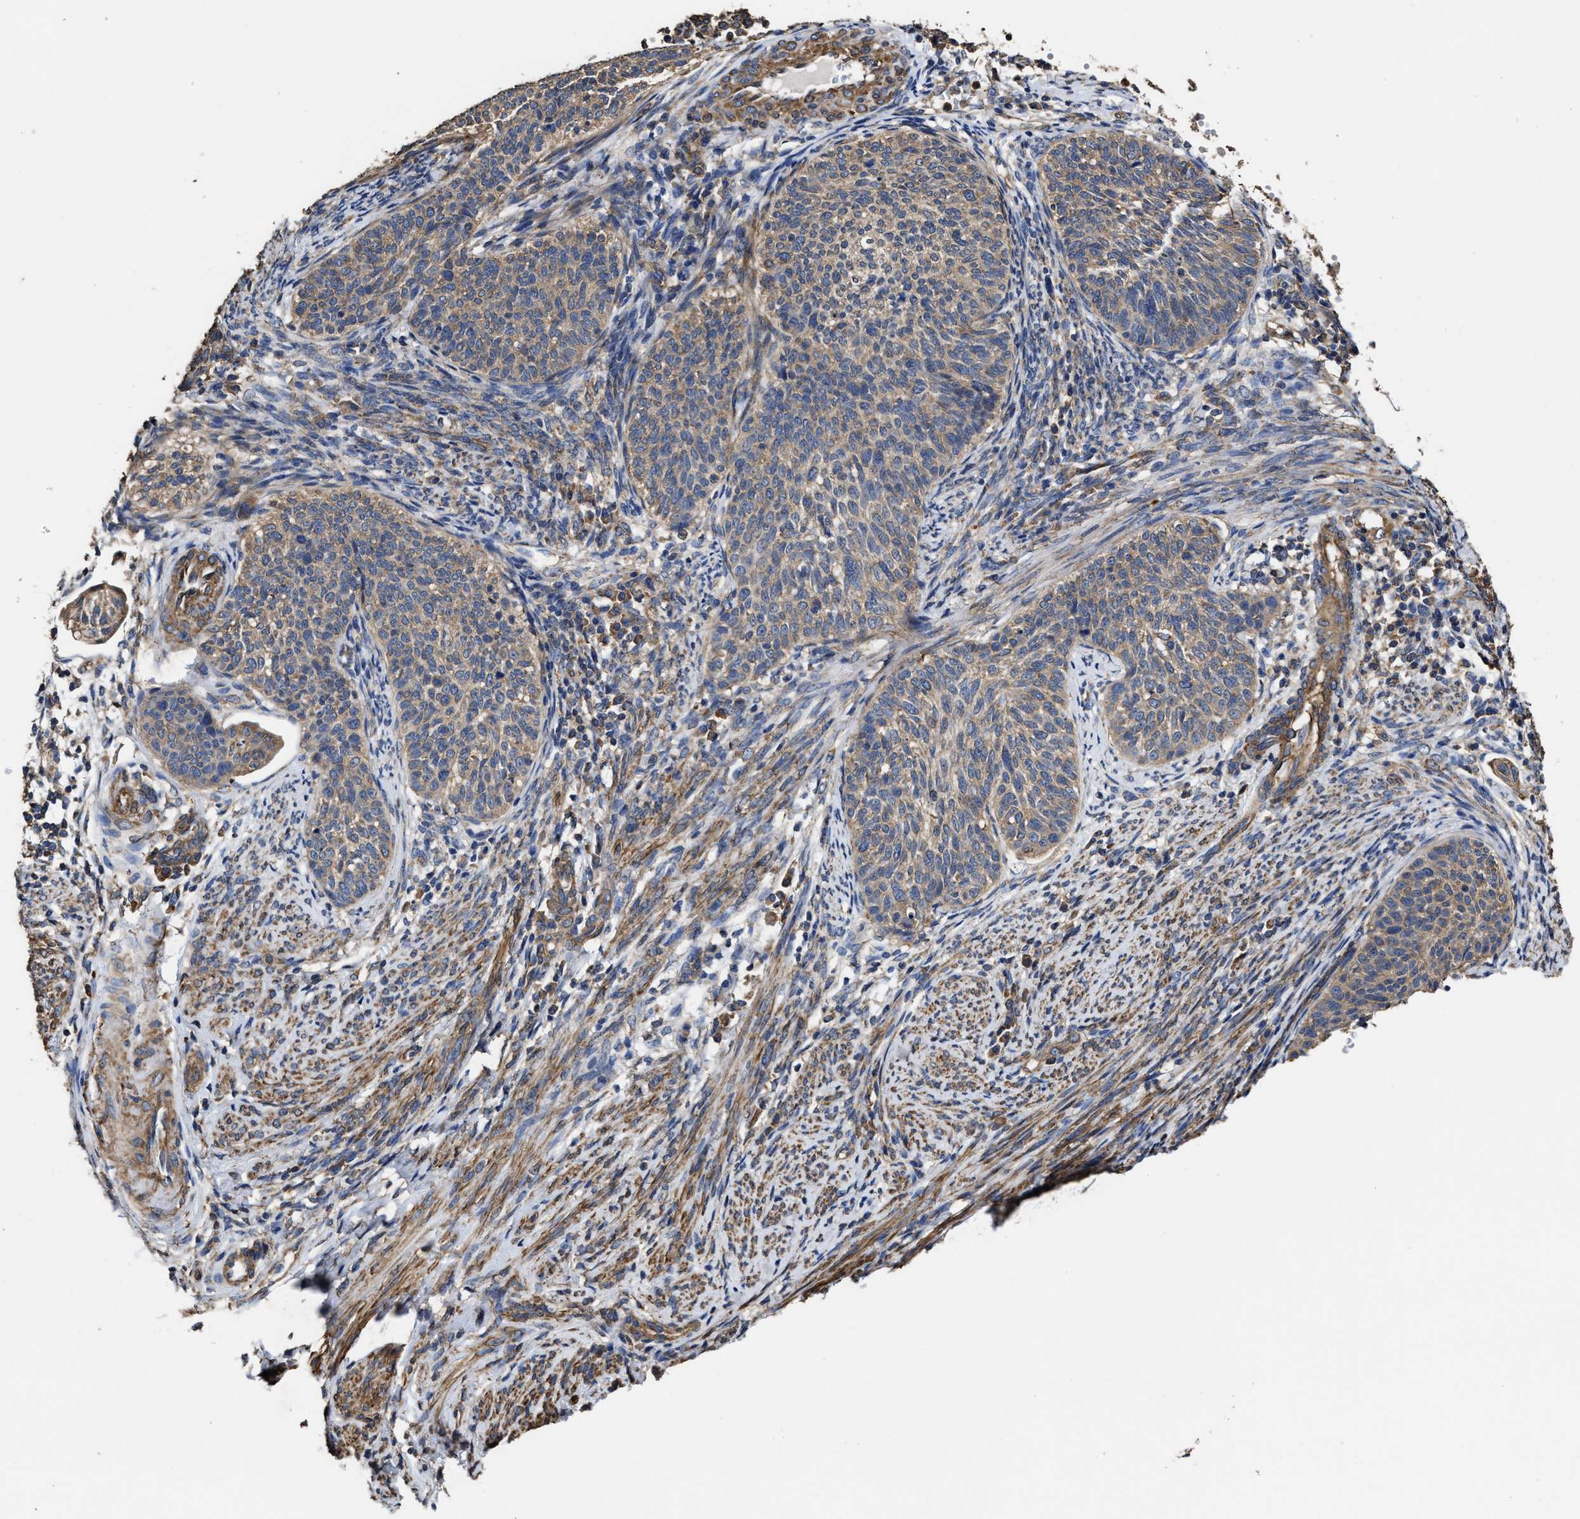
{"staining": {"intensity": "weak", "quantity": ">75%", "location": "cytoplasmic/membranous"}, "tissue": "cervical cancer", "cell_type": "Tumor cells", "image_type": "cancer", "snomed": [{"axis": "morphology", "description": "Squamous cell carcinoma, NOS"}, {"axis": "topography", "description": "Cervix"}], "caption": "Weak cytoplasmic/membranous staining for a protein is present in about >75% of tumor cells of cervical cancer (squamous cell carcinoma) using immunohistochemistry.", "gene": "SFXN4", "patient": {"sex": "female", "age": 70}}